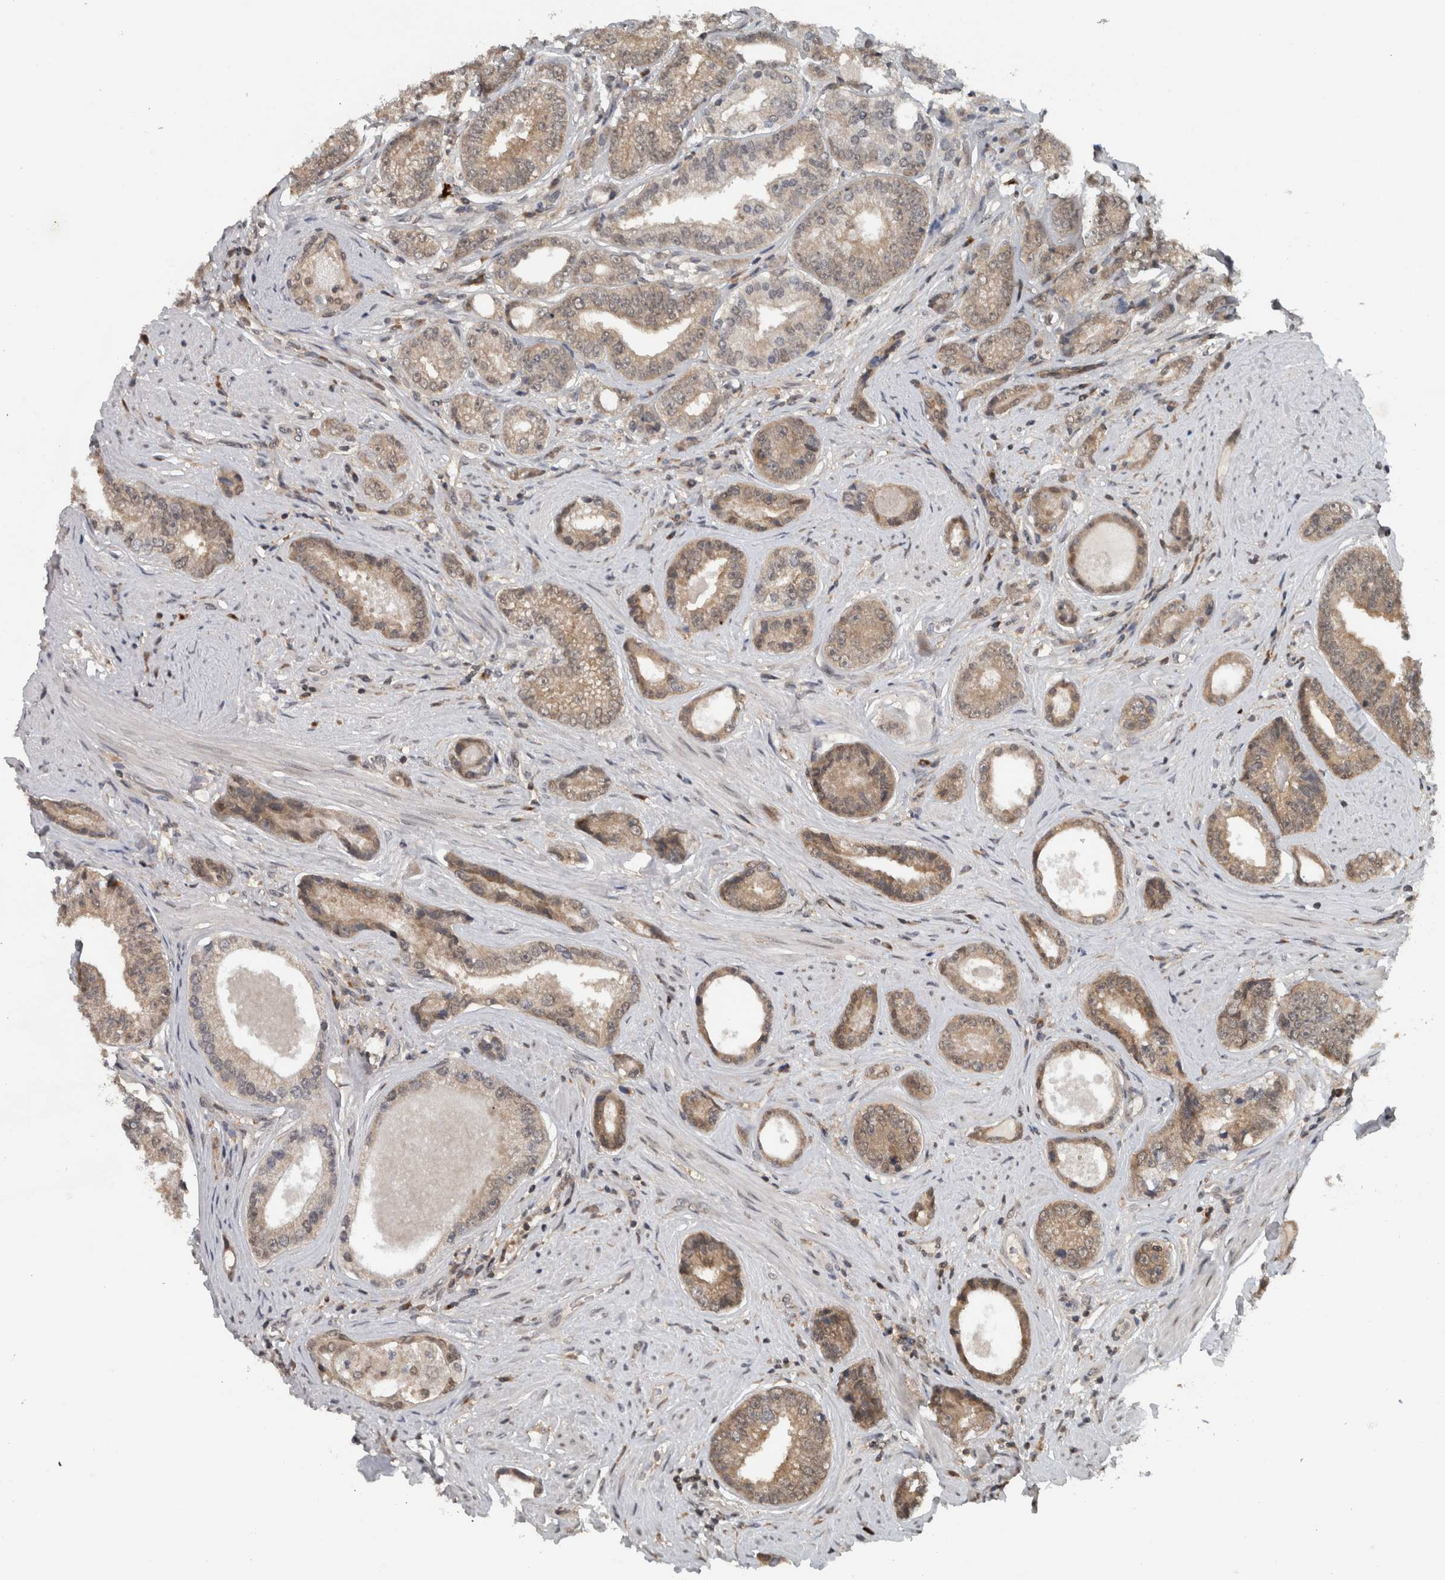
{"staining": {"intensity": "weak", "quantity": ">75%", "location": "cytoplasmic/membranous"}, "tissue": "prostate cancer", "cell_type": "Tumor cells", "image_type": "cancer", "snomed": [{"axis": "morphology", "description": "Adenocarcinoma, High grade"}, {"axis": "topography", "description": "Prostate"}], "caption": "Protein expression analysis of adenocarcinoma (high-grade) (prostate) demonstrates weak cytoplasmic/membranous staining in about >75% of tumor cells.", "gene": "SPAG7", "patient": {"sex": "male", "age": 61}}